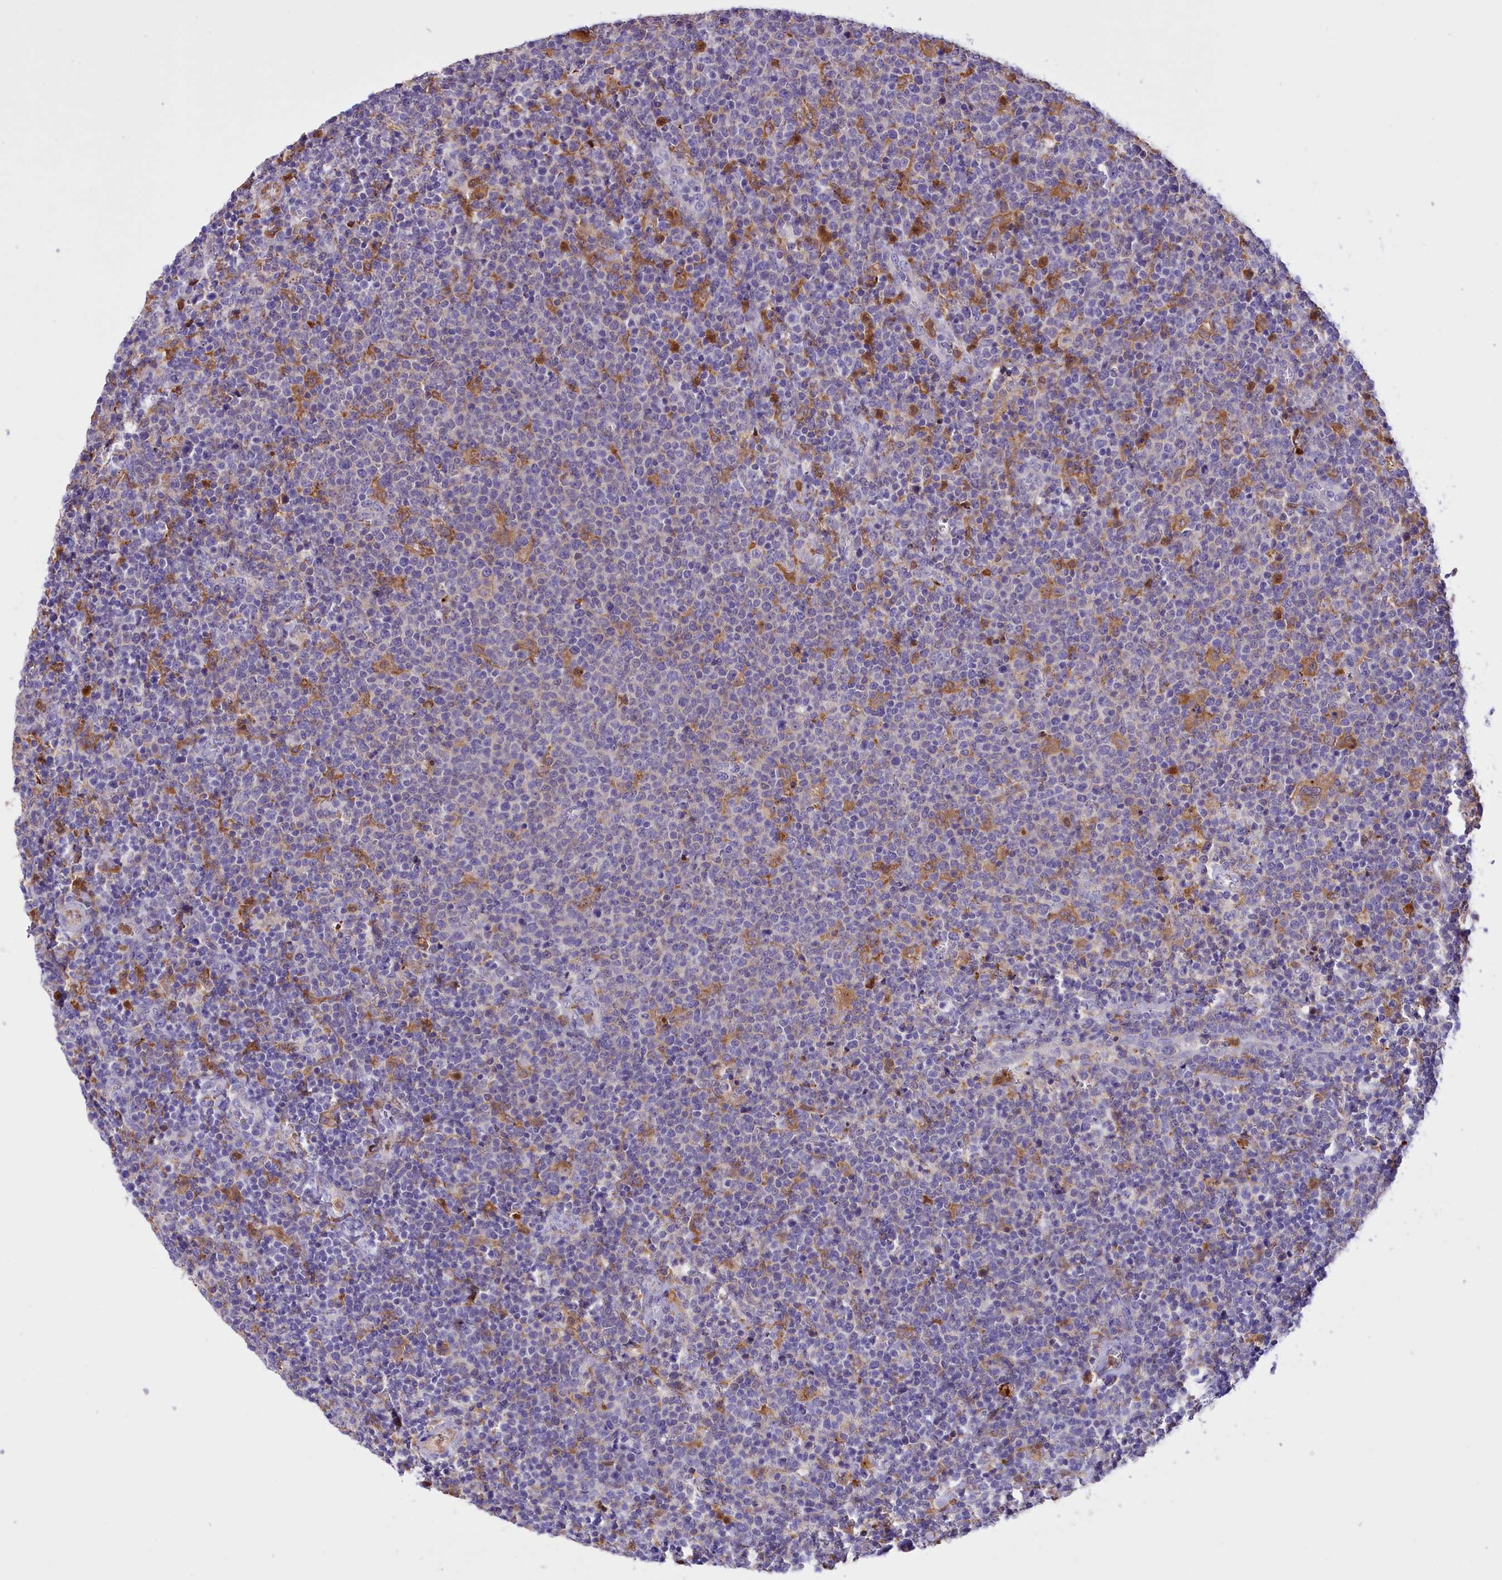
{"staining": {"intensity": "negative", "quantity": "none", "location": "none"}, "tissue": "lymphoma", "cell_type": "Tumor cells", "image_type": "cancer", "snomed": [{"axis": "morphology", "description": "Malignant lymphoma, non-Hodgkin's type, High grade"}, {"axis": "topography", "description": "Lymph node"}], "caption": "Immunohistochemistry (IHC) photomicrograph of neoplastic tissue: high-grade malignant lymphoma, non-Hodgkin's type stained with DAB (3,3'-diaminobenzidine) demonstrates no significant protein positivity in tumor cells.", "gene": "FAM149B1", "patient": {"sex": "male", "age": 61}}